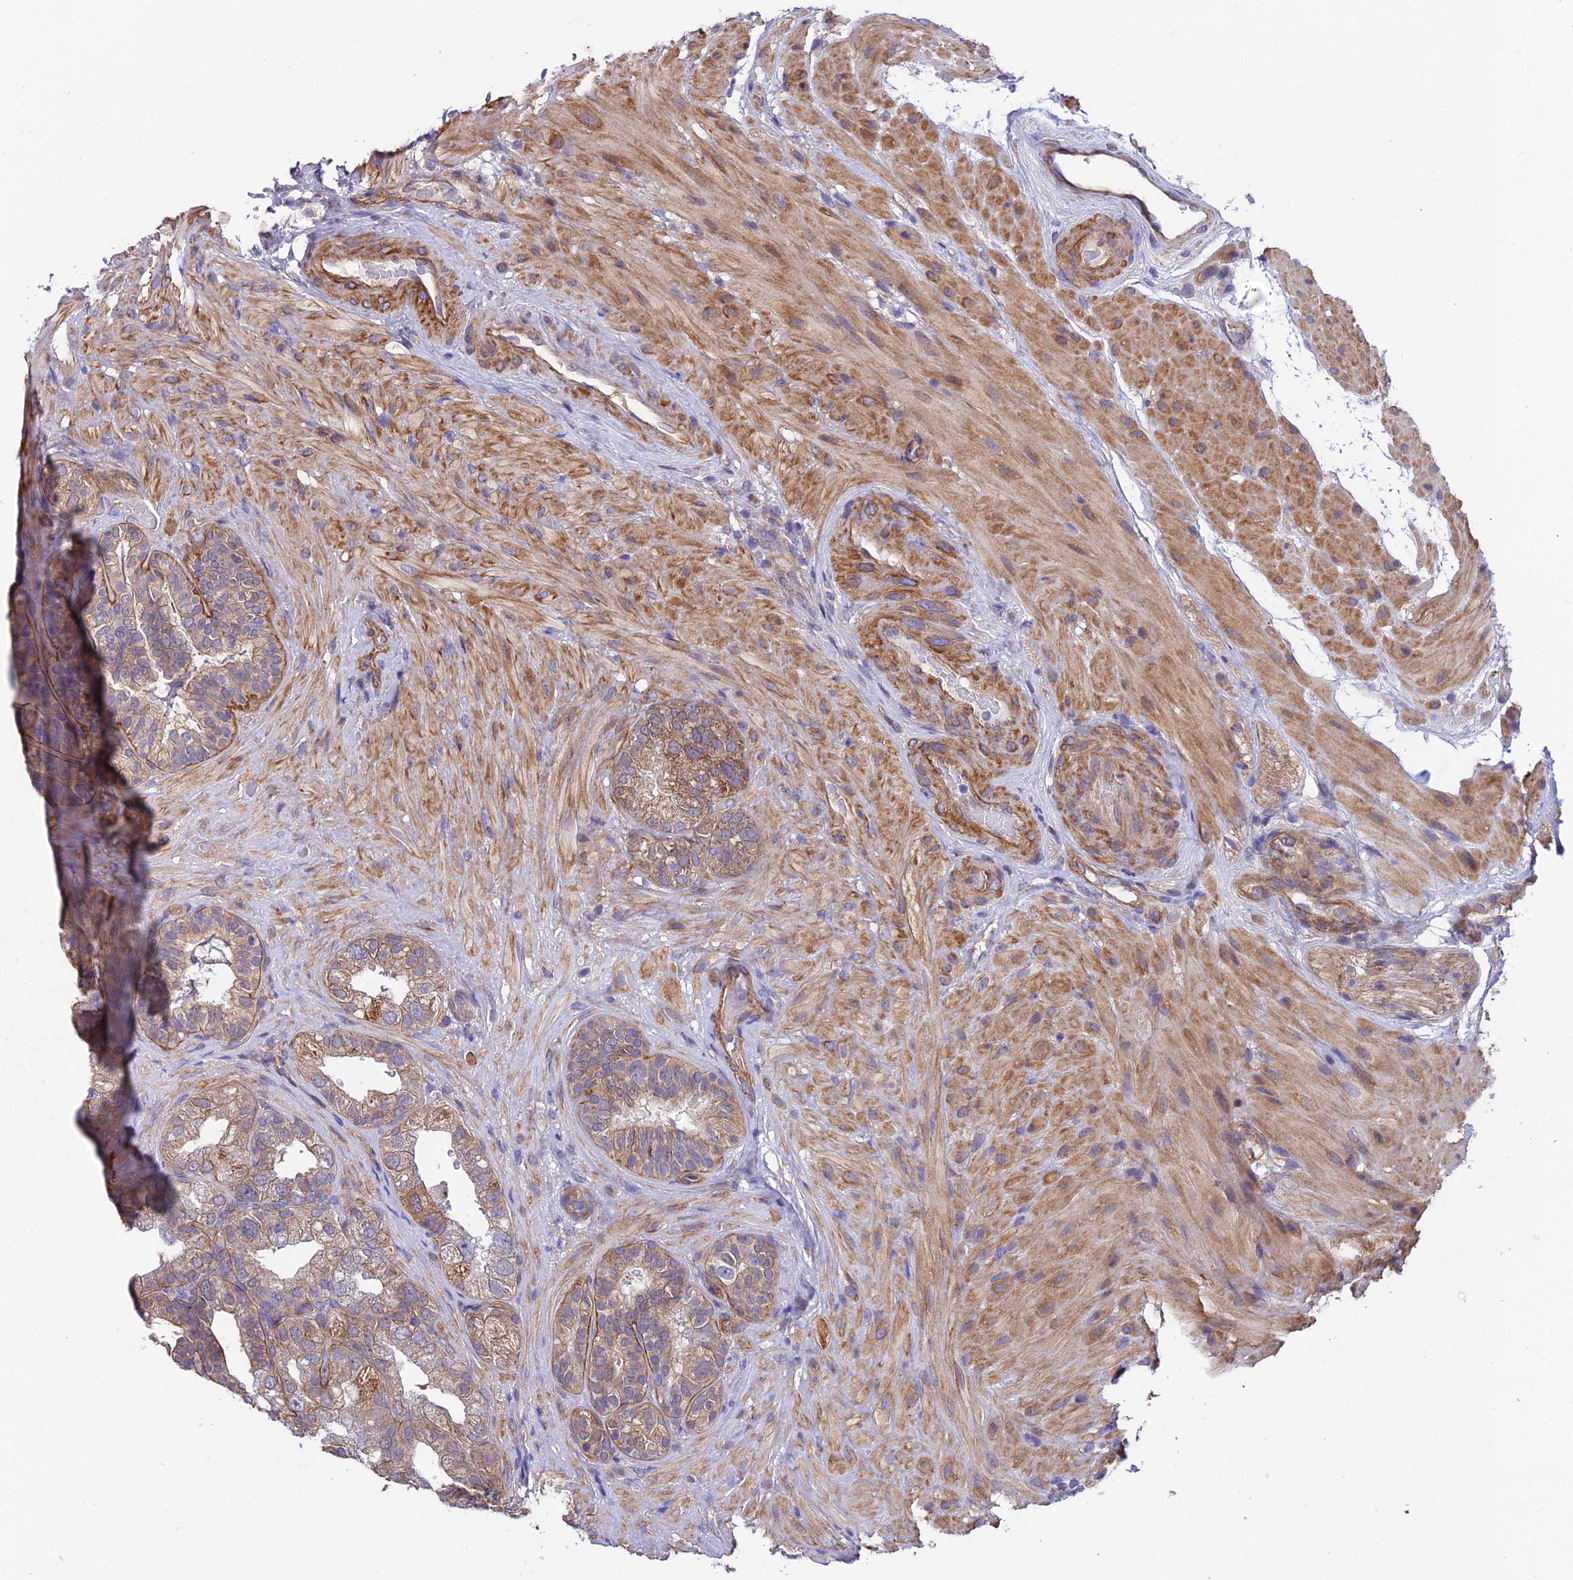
{"staining": {"intensity": "moderate", "quantity": "25%-75%", "location": "cytoplasmic/membranous"}, "tissue": "seminal vesicle", "cell_type": "Glandular cells", "image_type": "normal", "snomed": [{"axis": "morphology", "description": "Normal tissue, NOS"}, {"axis": "topography", "description": "Seminal veicle"}, {"axis": "topography", "description": "Peripheral nerve tissue"}], "caption": "IHC histopathology image of benign seminal vesicle: seminal vesicle stained using IHC reveals medium levels of moderate protein expression localized specifically in the cytoplasmic/membranous of glandular cells, appearing as a cytoplasmic/membranous brown color.", "gene": "QRFP", "patient": {"sex": "male", "age": 63}}